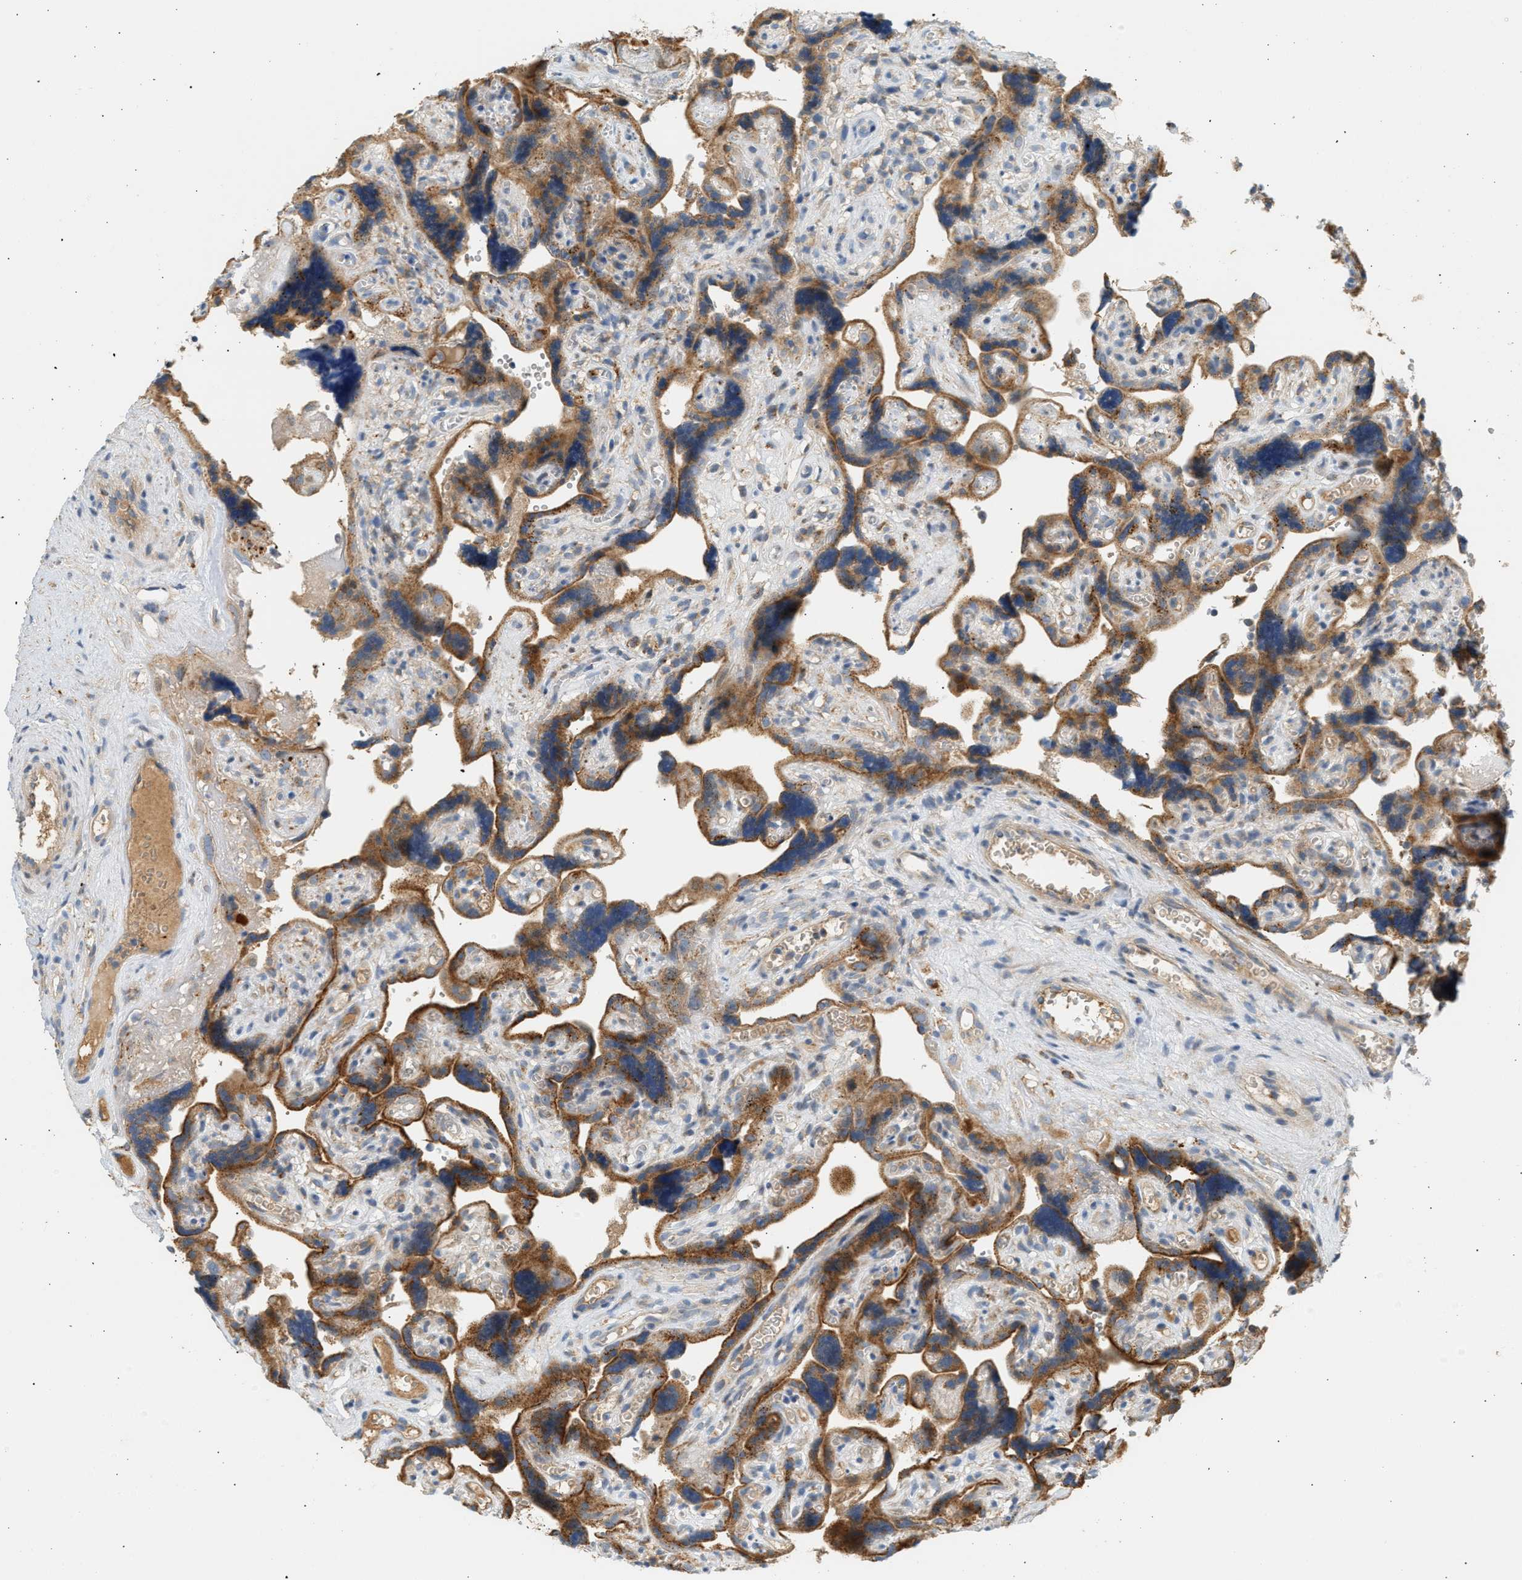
{"staining": {"intensity": "strong", "quantity": ">75%", "location": "cytoplasmic/membranous"}, "tissue": "placenta", "cell_type": "Decidual cells", "image_type": "normal", "snomed": [{"axis": "morphology", "description": "Normal tissue, NOS"}, {"axis": "topography", "description": "Placenta"}], "caption": "Protein expression analysis of normal placenta reveals strong cytoplasmic/membranous staining in approximately >75% of decidual cells. (DAB (3,3'-diaminobenzidine) = brown stain, brightfield microscopy at high magnification).", "gene": "ENTHD1", "patient": {"sex": "female", "age": 30}}